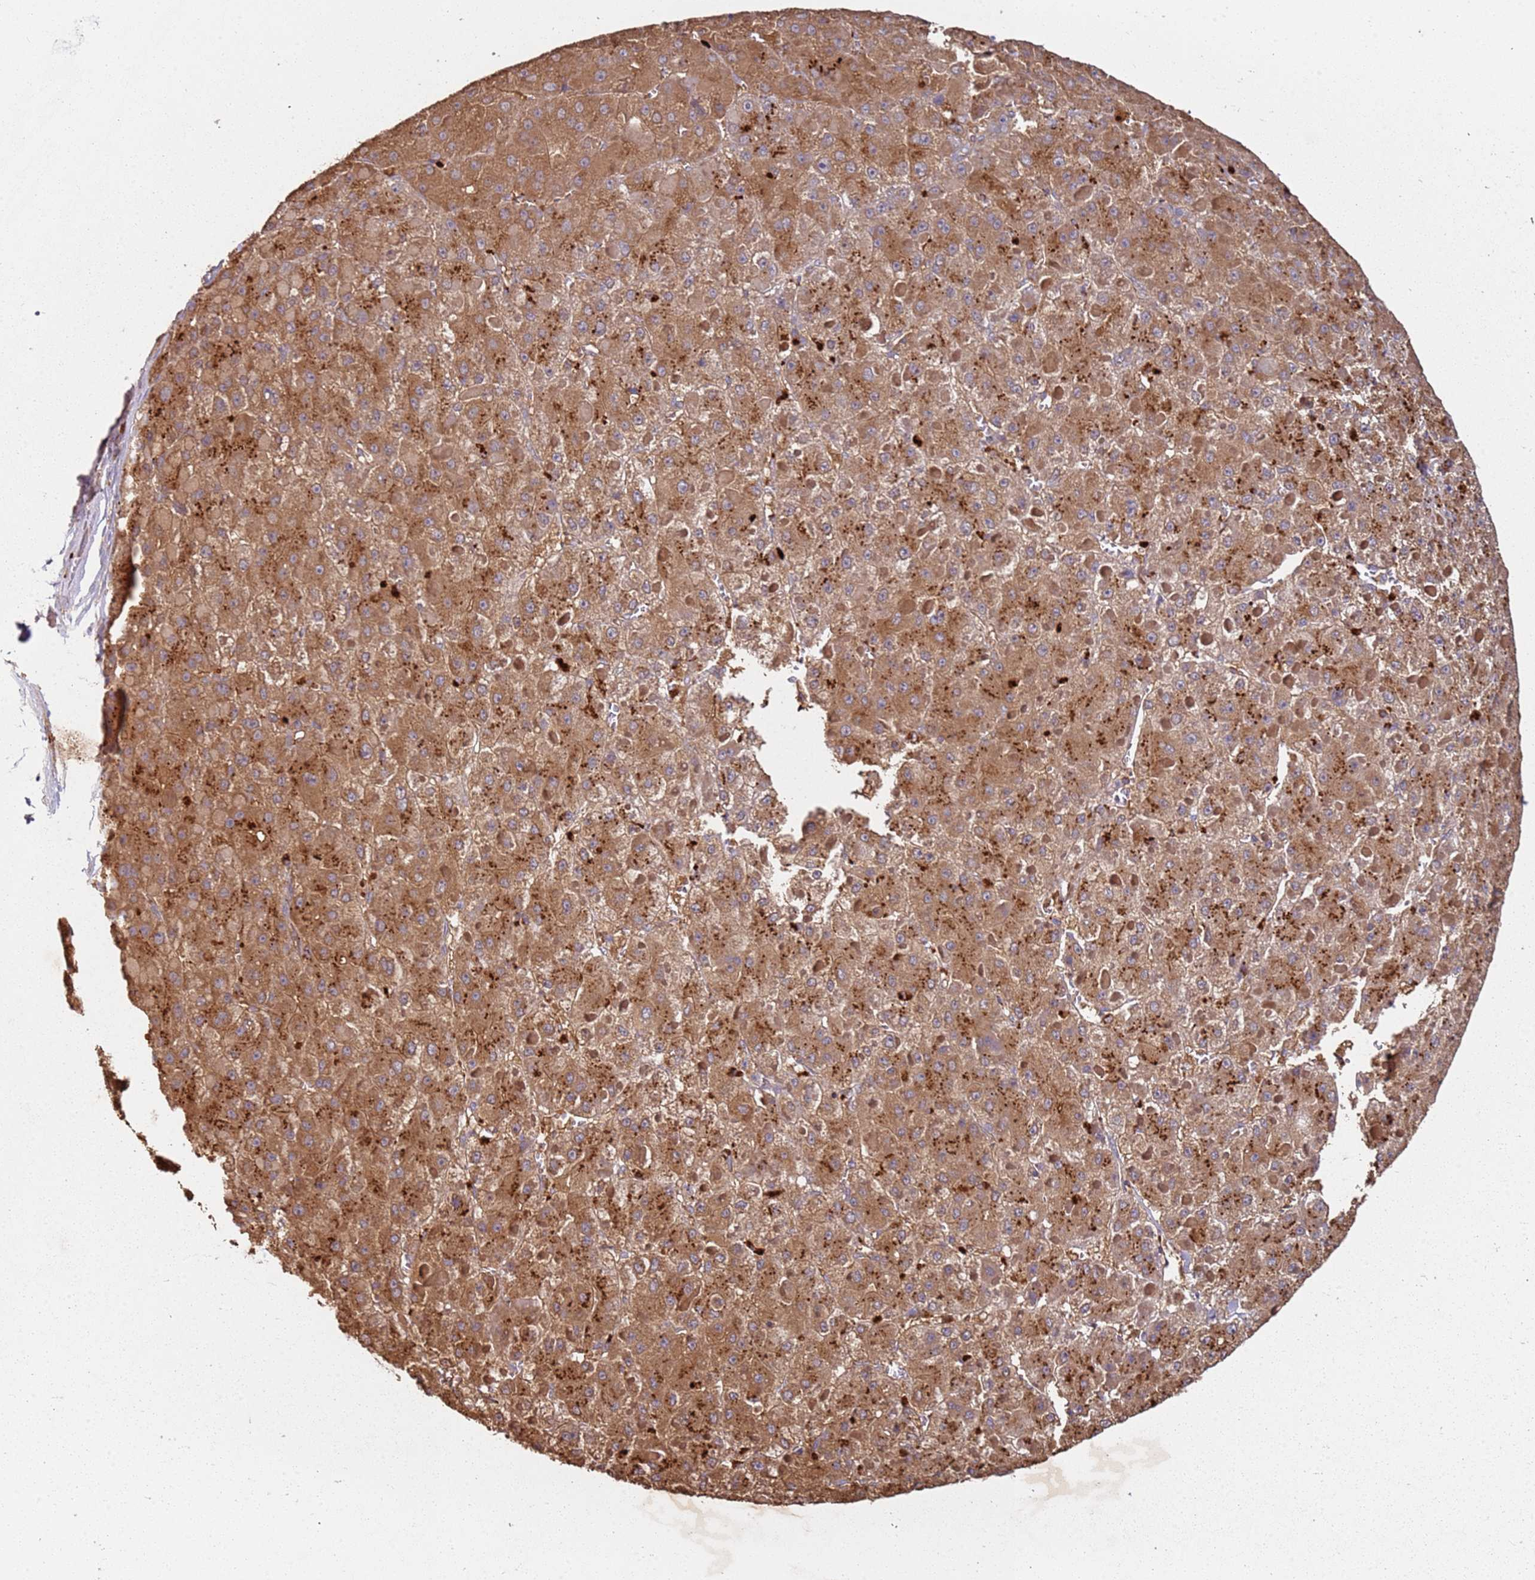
{"staining": {"intensity": "moderate", "quantity": ">75%", "location": "cytoplasmic/membranous"}, "tissue": "liver cancer", "cell_type": "Tumor cells", "image_type": "cancer", "snomed": [{"axis": "morphology", "description": "Carcinoma, Hepatocellular, NOS"}, {"axis": "topography", "description": "Liver"}], "caption": "This photomicrograph shows immunohistochemistry staining of liver cancer (hepatocellular carcinoma), with medium moderate cytoplasmic/membranous positivity in approximately >75% of tumor cells.", "gene": "SCGB2B2", "patient": {"sex": "female", "age": 73}}